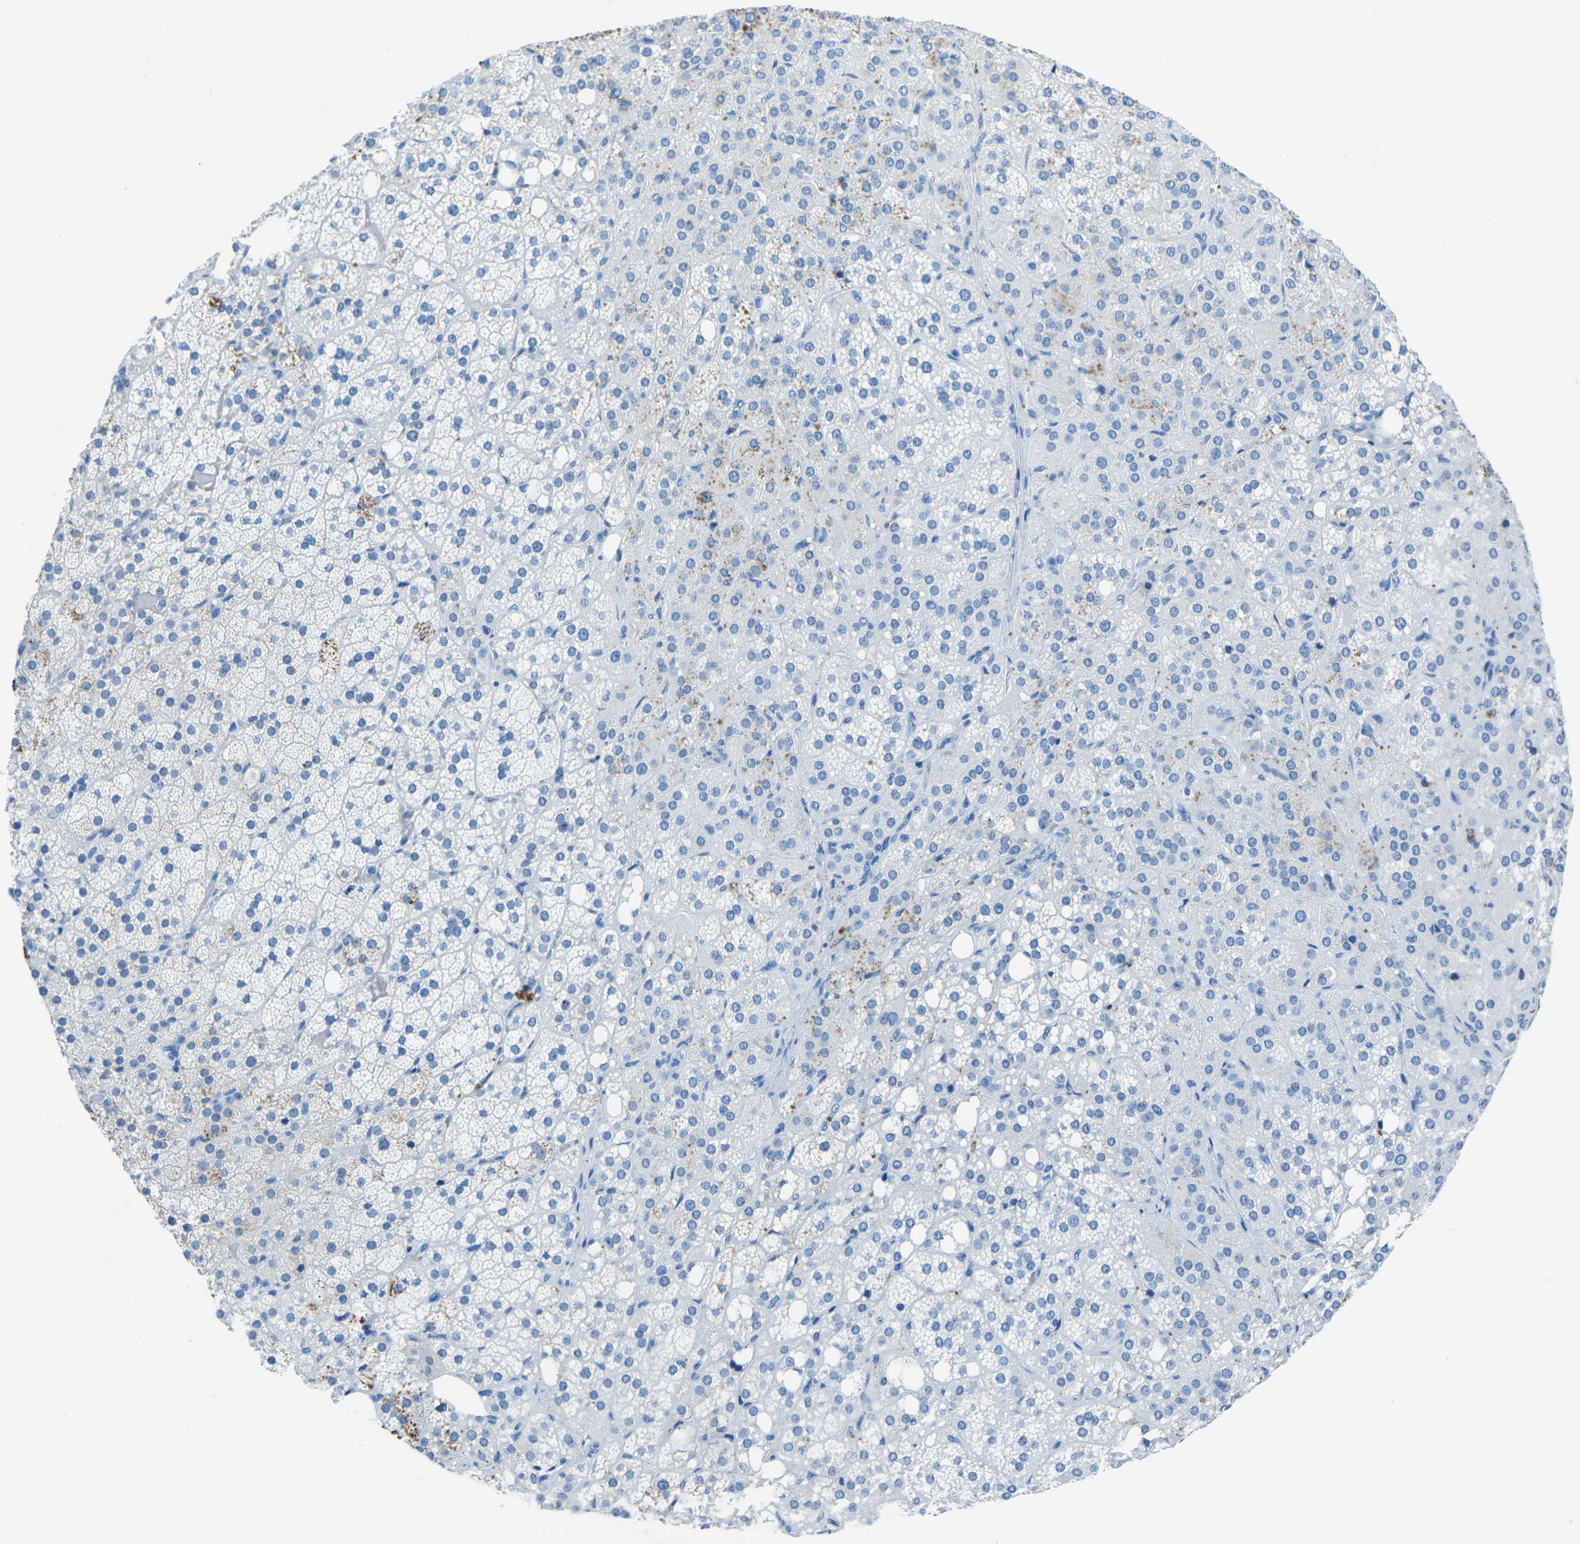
{"staining": {"intensity": "negative", "quantity": "none", "location": "none"}, "tissue": "adrenal gland", "cell_type": "Glandular cells", "image_type": "normal", "snomed": [{"axis": "morphology", "description": "Normal tissue, NOS"}, {"axis": "topography", "description": "Adrenal gland"}], "caption": "High power microscopy histopathology image of an IHC photomicrograph of benign adrenal gland, revealing no significant expression in glandular cells. The staining was performed using DAB to visualize the protein expression in brown, while the nuclei were stained in blue with hematoxylin (Magnification: 20x).", "gene": "MYH8", "patient": {"sex": "female", "age": 59}}